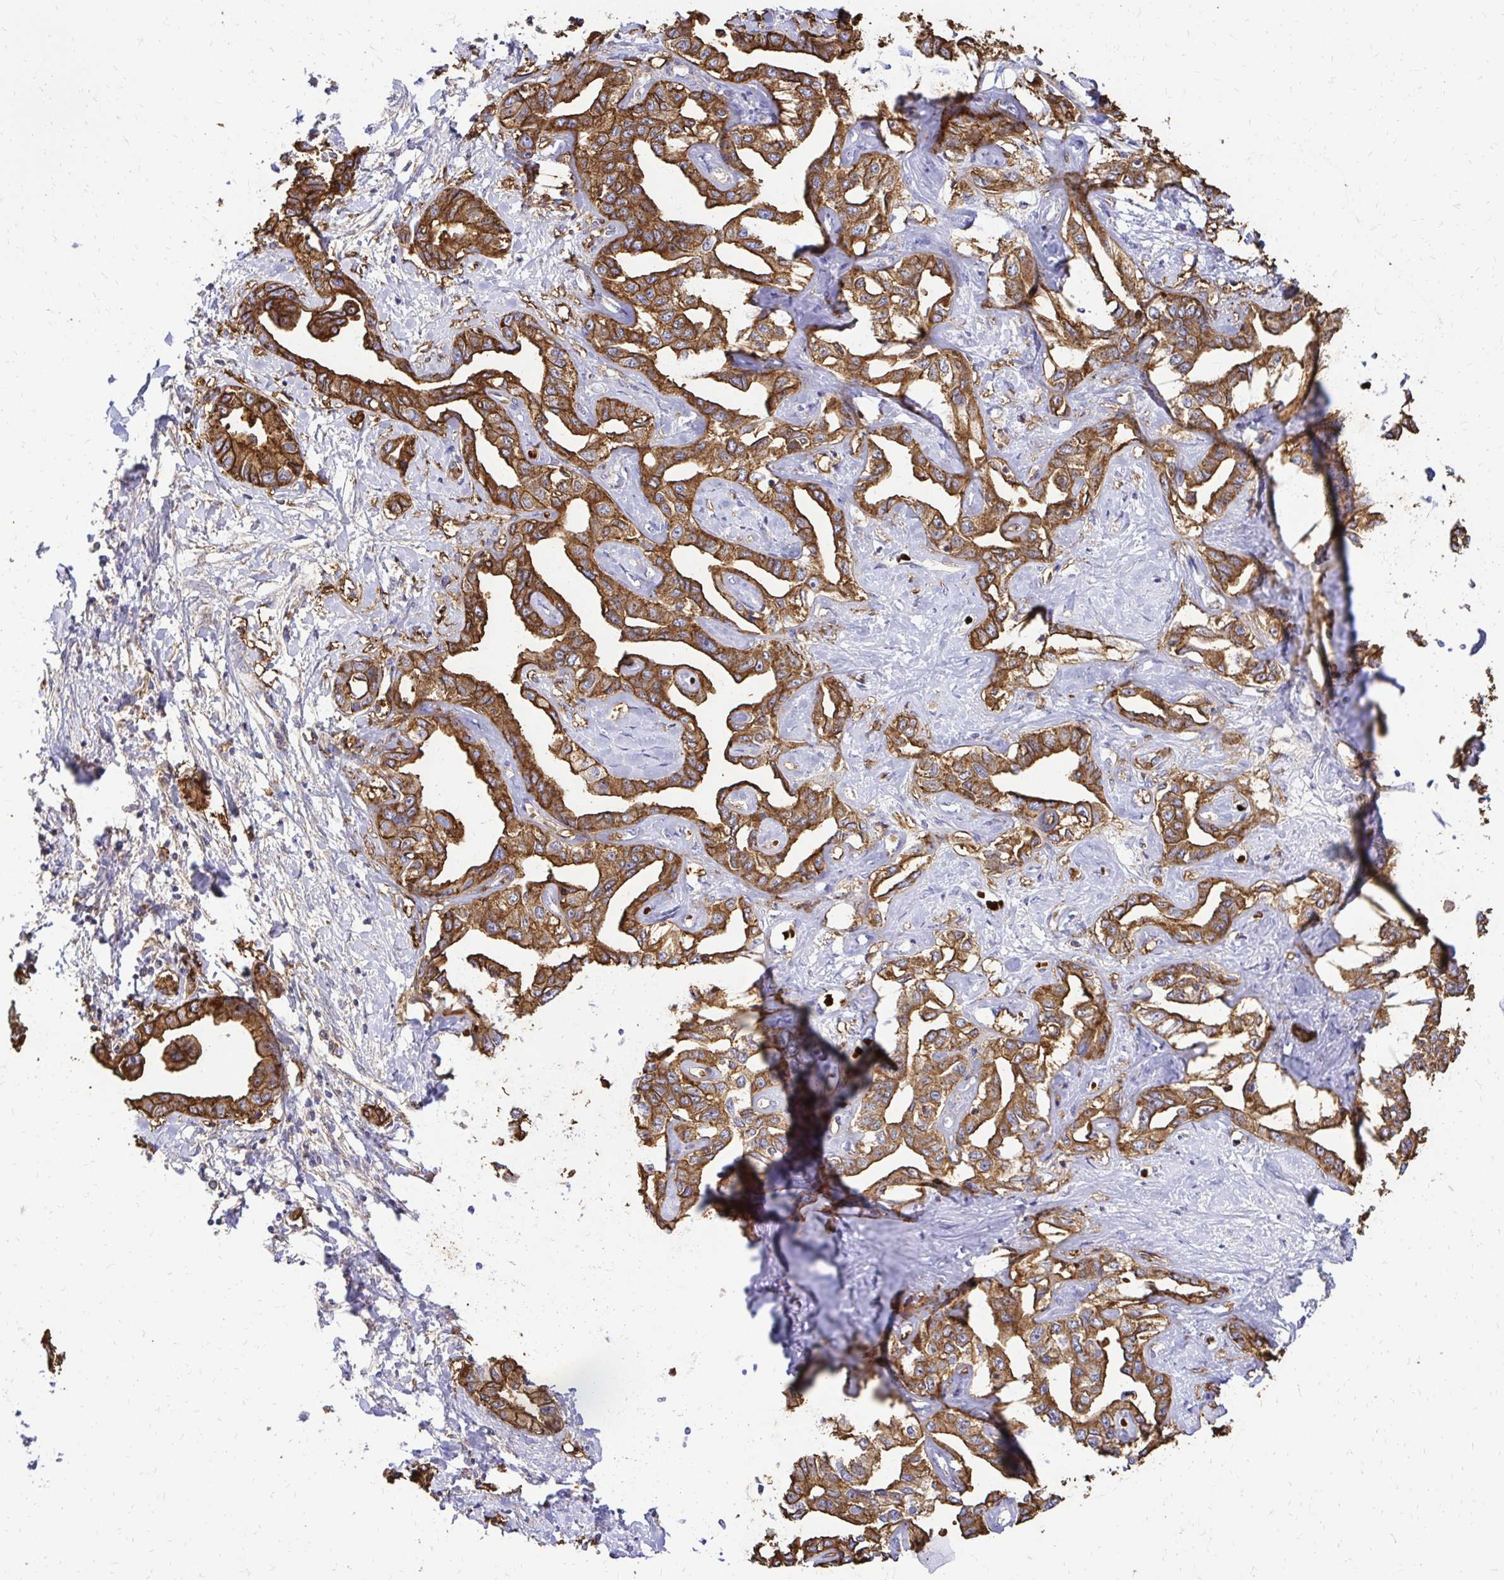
{"staining": {"intensity": "strong", "quantity": ">75%", "location": "cytoplasmic/membranous"}, "tissue": "liver cancer", "cell_type": "Tumor cells", "image_type": "cancer", "snomed": [{"axis": "morphology", "description": "Cholangiocarcinoma"}, {"axis": "topography", "description": "Liver"}], "caption": "Liver cancer (cholangiocarcinoma) was stained to show a protein in brown. There is high levels of strong cytoplasmic/membranous expression in about >75% of tumor cells.", "gene": "MRPL13", "patient": {"sex": "male", "age": 59}}